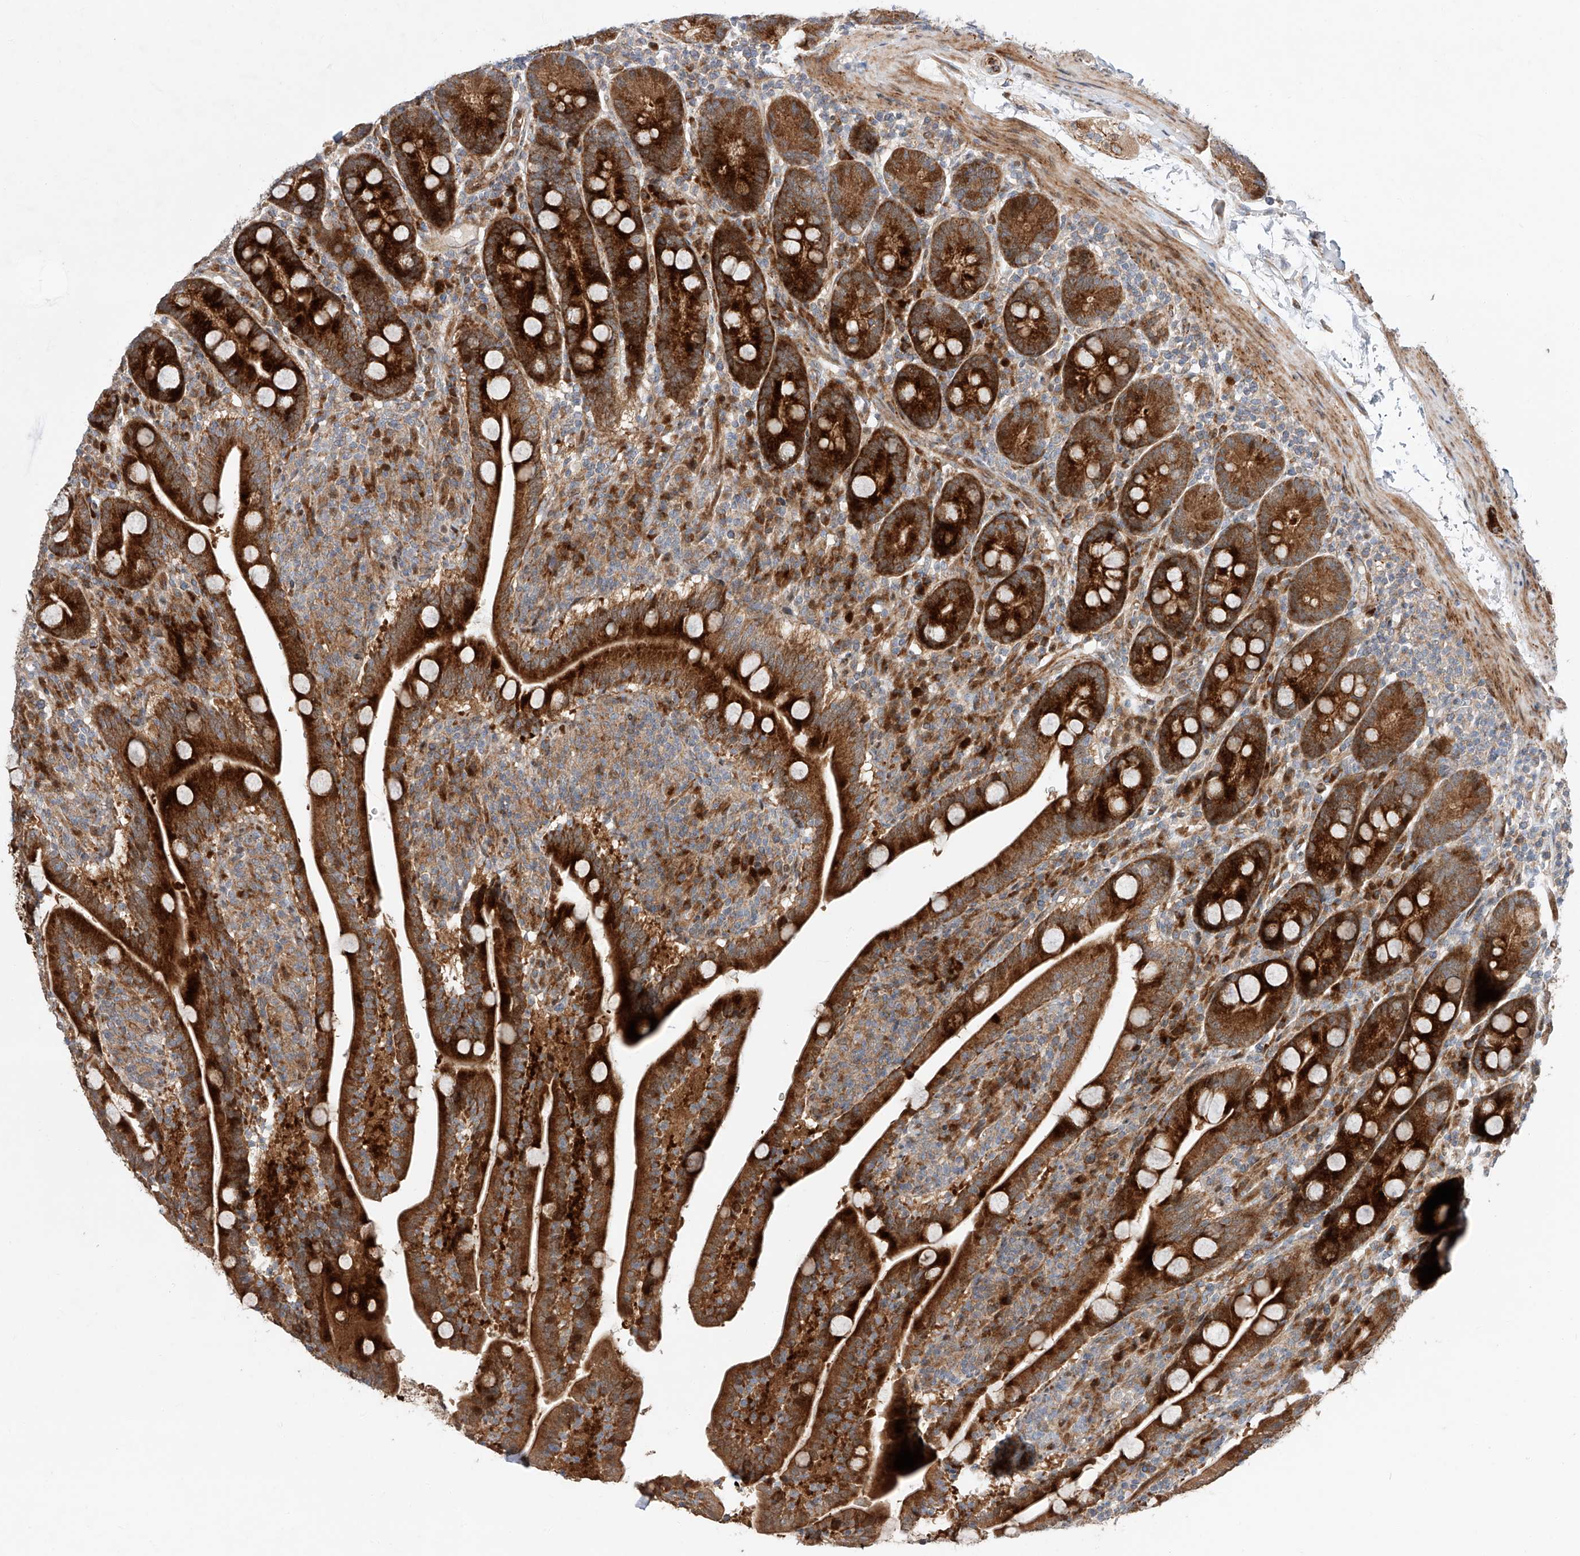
{"staining": {"intensity": "strong", "quantity": ">75%", "location": "cytoplasmic/membranous"}, "tissue": "duodenum", "cell_type": "Glandular cells", "image_type": "normal", "snomed": [{"axis": "morphology", "description": "Normal tissue, NOS"}, {"axis": "topography", "description": "Duodenum"}], "caption": "Strong cytoplasmic/membranous staining for a protein is seen in approximately >75% of glandular cells of benign duodenum using immunohistochemistry (IHC).", "gene": "USF3", "patient": {"sex": "male", "age": 35}}